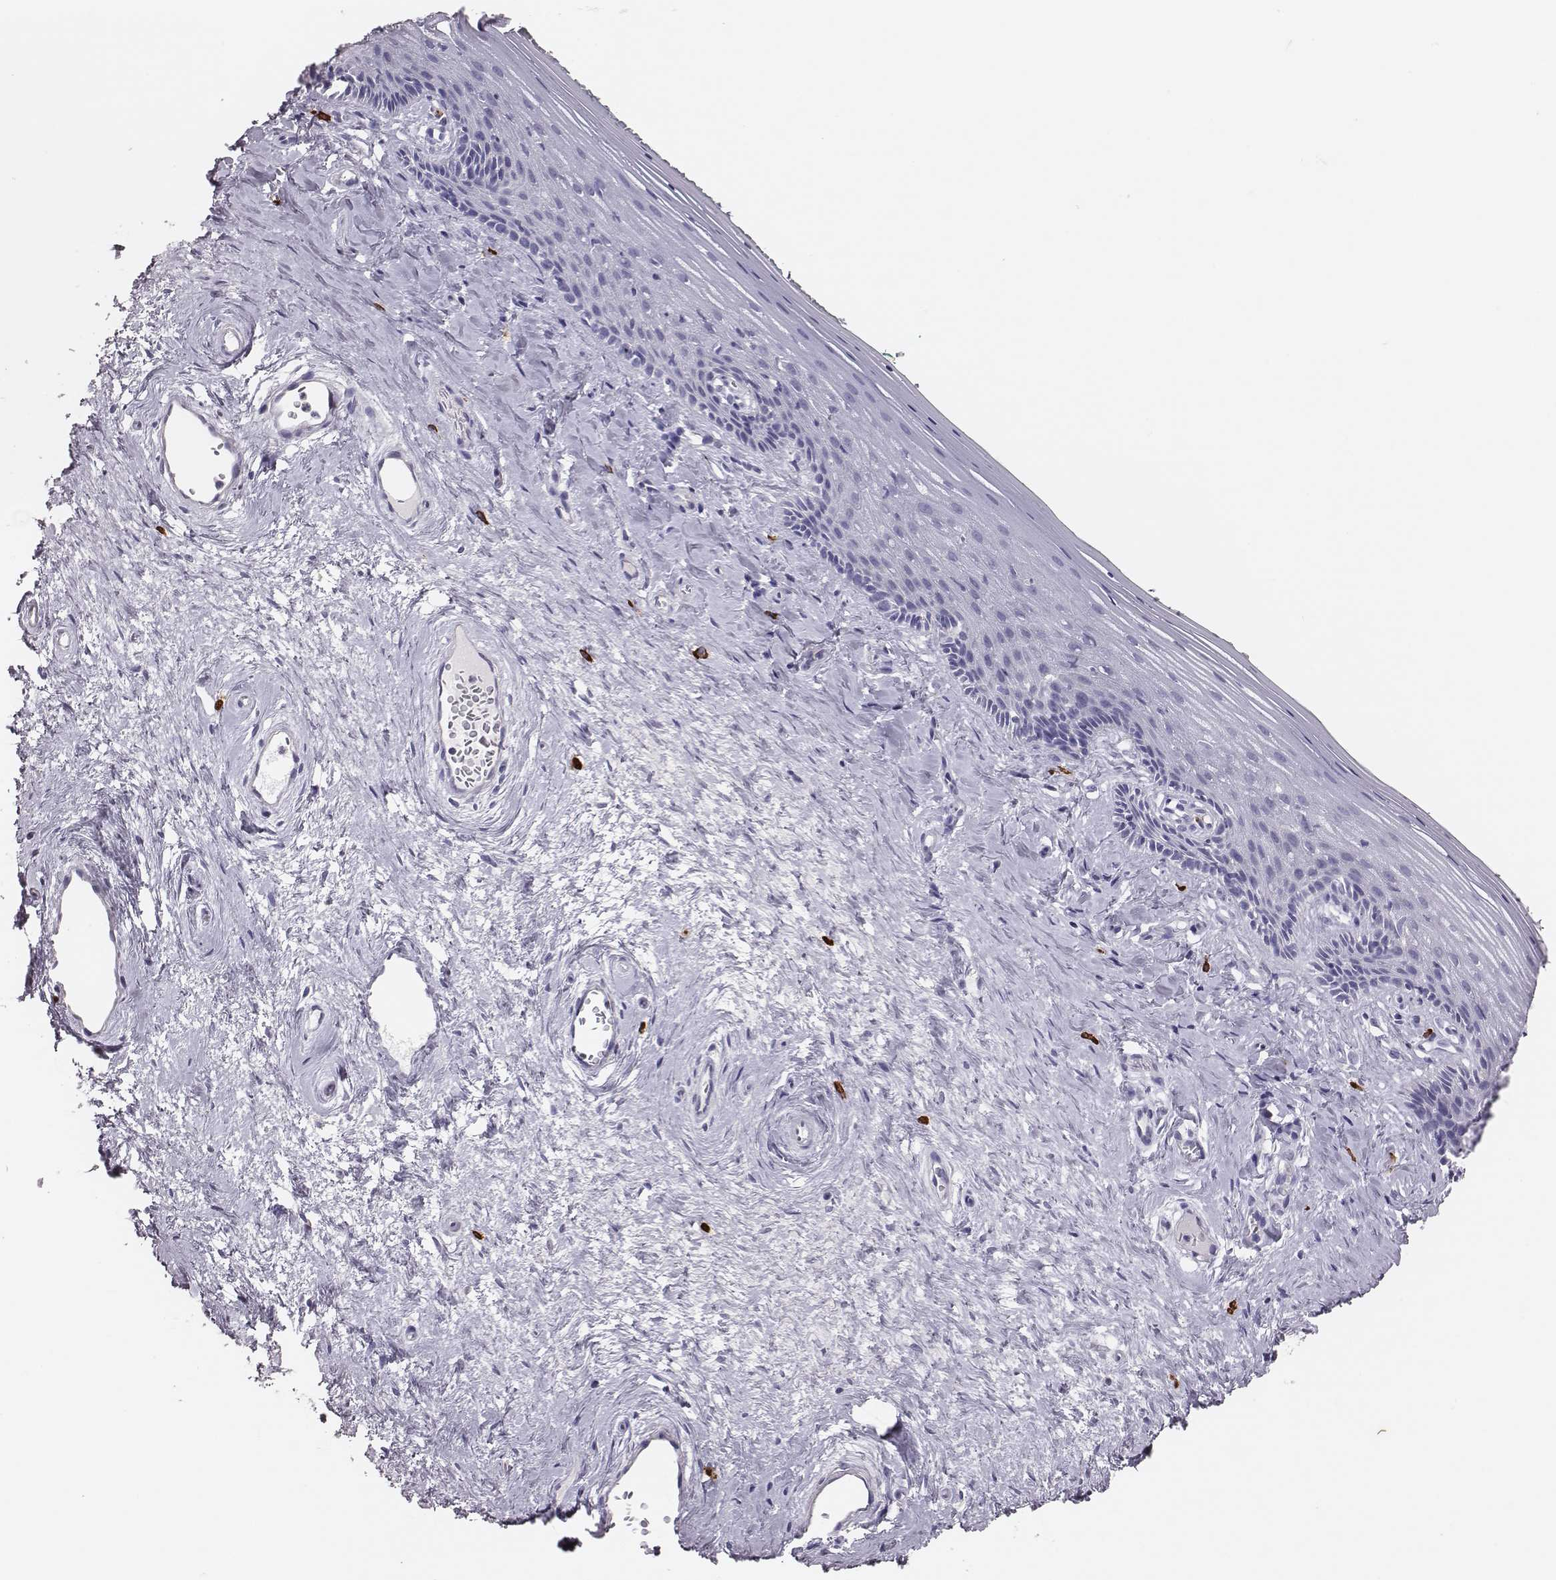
{"staining": {"intensity": "negative", "quantity": "none", "location": "none"}, "tissue": "vagina", "cell_type": "Squamous epithelial cells", "image_type": "normal", "snomed": [{"axis": "morphology", "description": "Normal tissue, NOS"}, {"axis": "topography", "description": "Vagina"}], "caption": "Immunohistochemical staining of unremarkable vagina reveals no significant staining in squamous epithelial cells. Nuclei are stained in blue.", "gene": "P2RY10", "patient": {"sex": "female", "age": 45}}